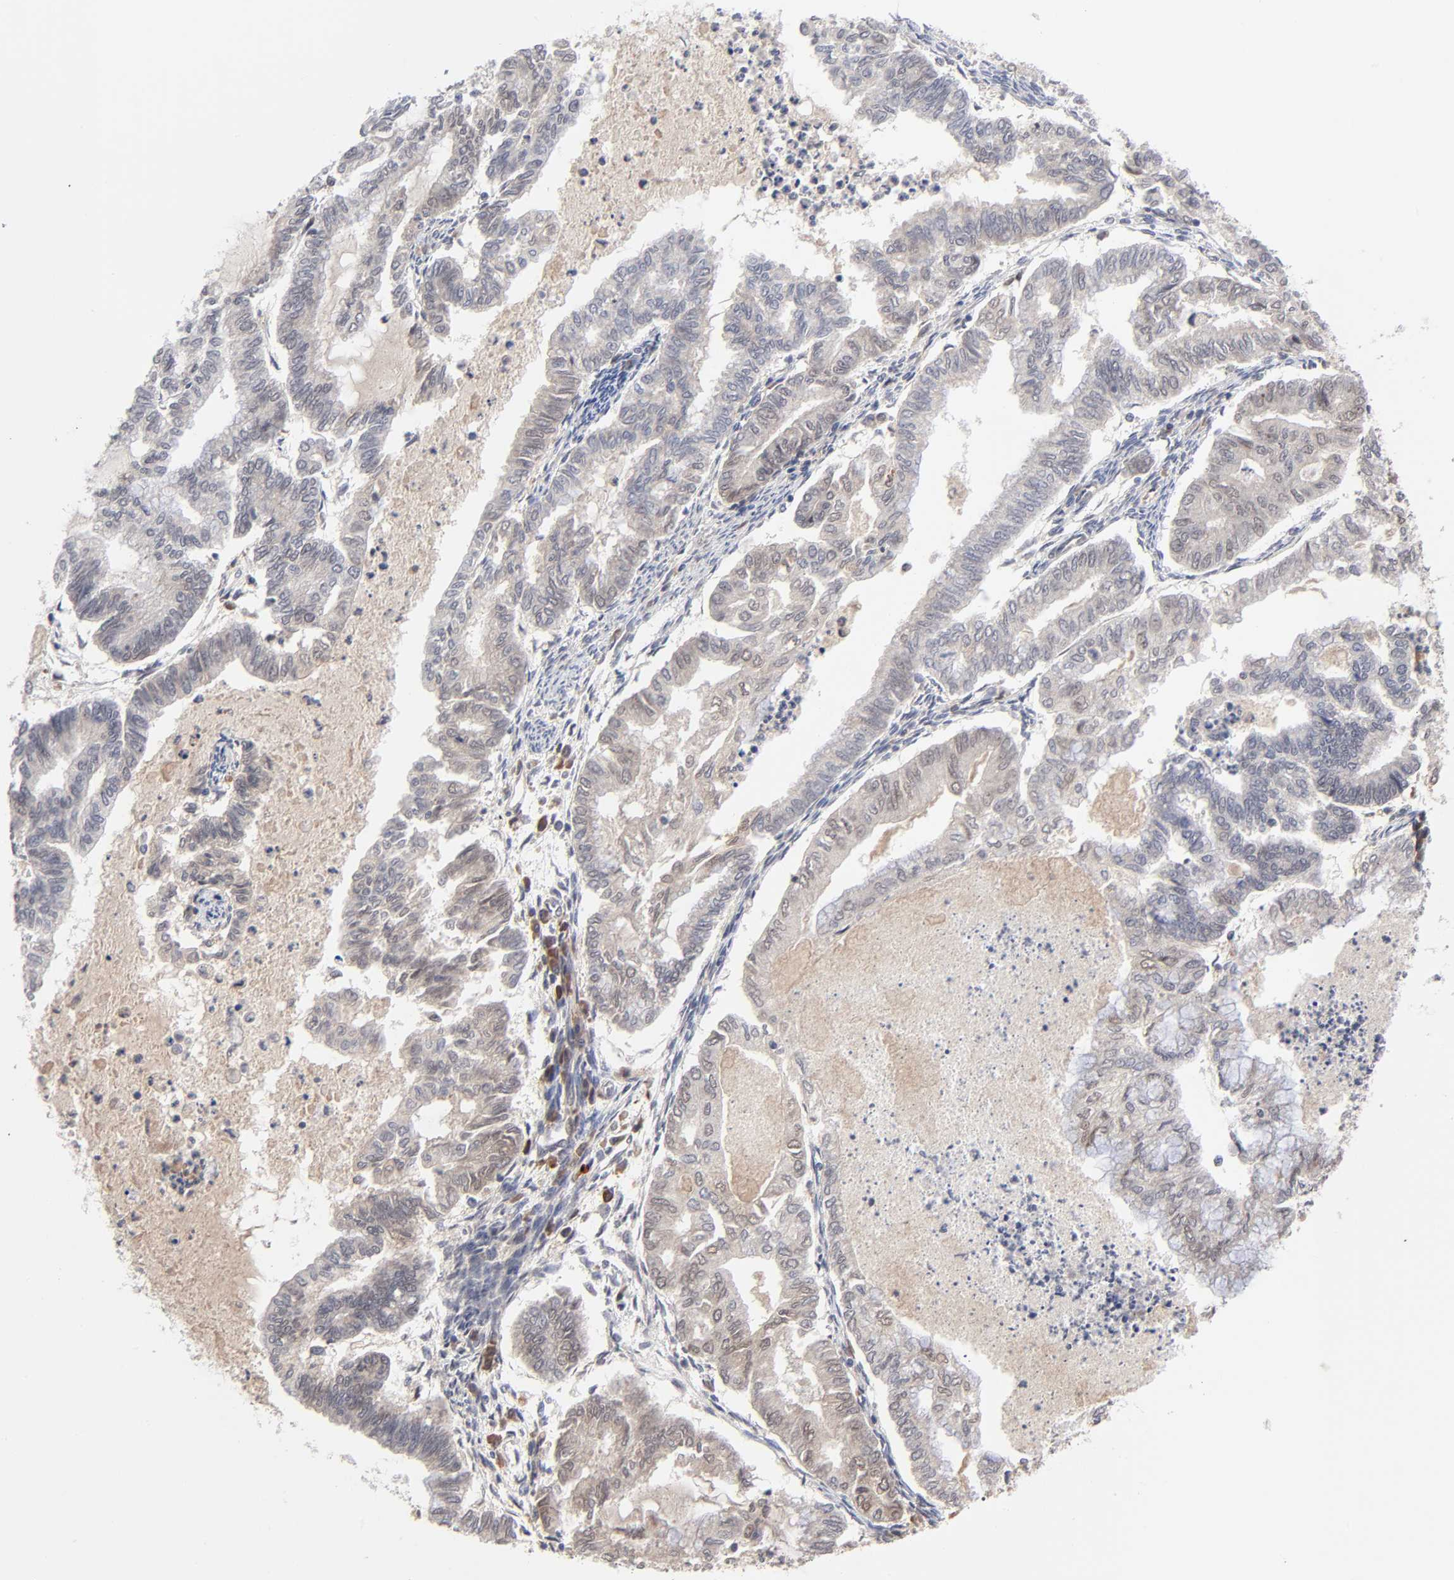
{"staining": {"intensity": "weak", "quantity": "25%-75%", "location": "cytoplasmic/membranous,nuclear"}, "tissue": "endometrial cancer", "cell_type": "Tumor cells", "image_type": "cancer", "snomed": [{"axis": "morphology", "description": "Adenocarcinoma, NOS"}, {"axis": "topography", "description": "Endometrium"}], "caption": "IHC micrograph of human endometrial cancer (adenocarcinoma) stained for a protein (brown), which reveals low levels of weak cytoplasmic/membranous and nuclear positivity in approximately 25%-75% of tumor cells.", "gene": "CASP10", "patient": {"sex": "female", "age": 79}}